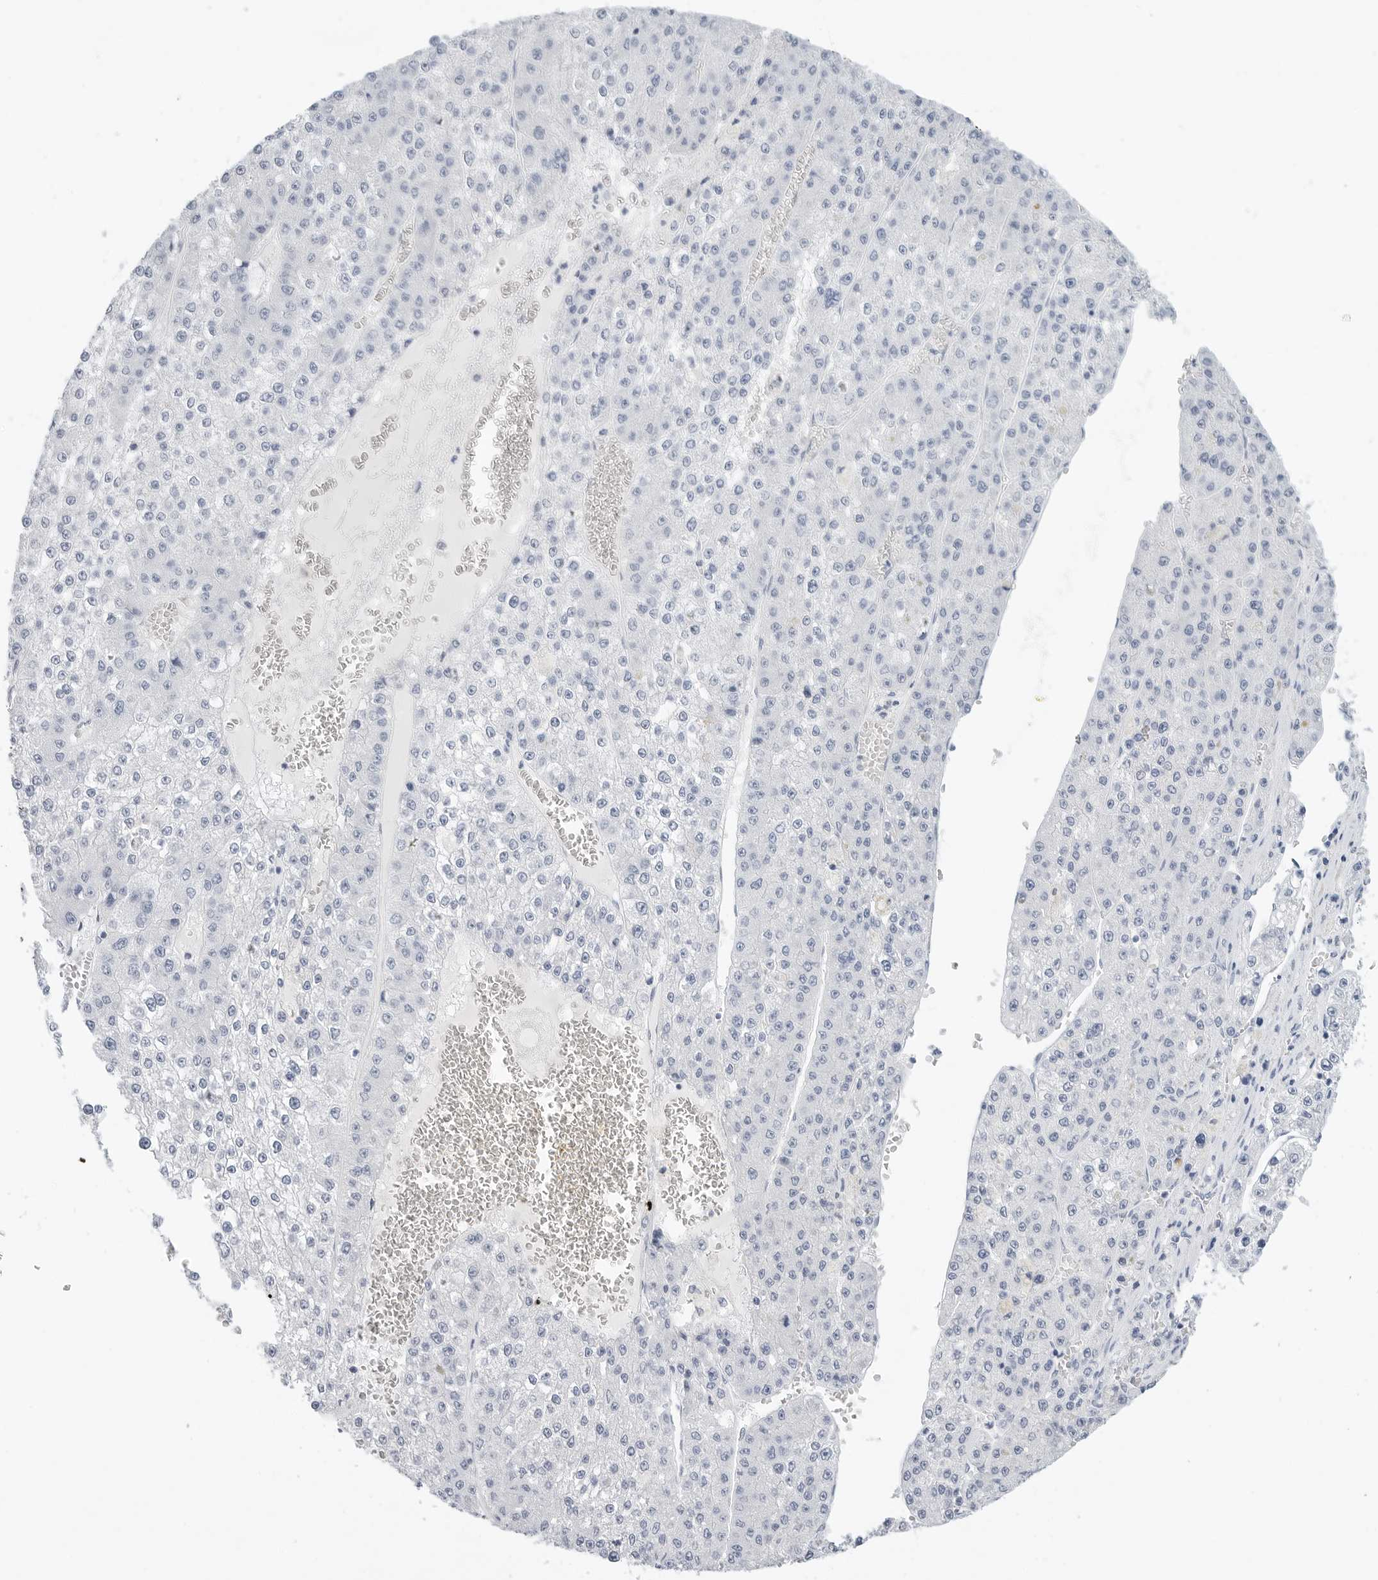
{"staining": {"intensity": "negative", "quantity": "none", "location": "none"}, "tissue": "liver cancer", "cell_type": "Tumor cells", "image_type": "cancer", "snomed": [{"axis": "morphology", "description": "Carcinoma, Hepatocellular, NOS"}, {"axis": "topography", "description": "Liver"}], "caption": "Immunohistochemical staining of human hepatocellular carcinoma (liver) displays no significant positivity in tumor cells.", "gene": "SLC19A1", "patient": {"sex": "female", "age": 73}}